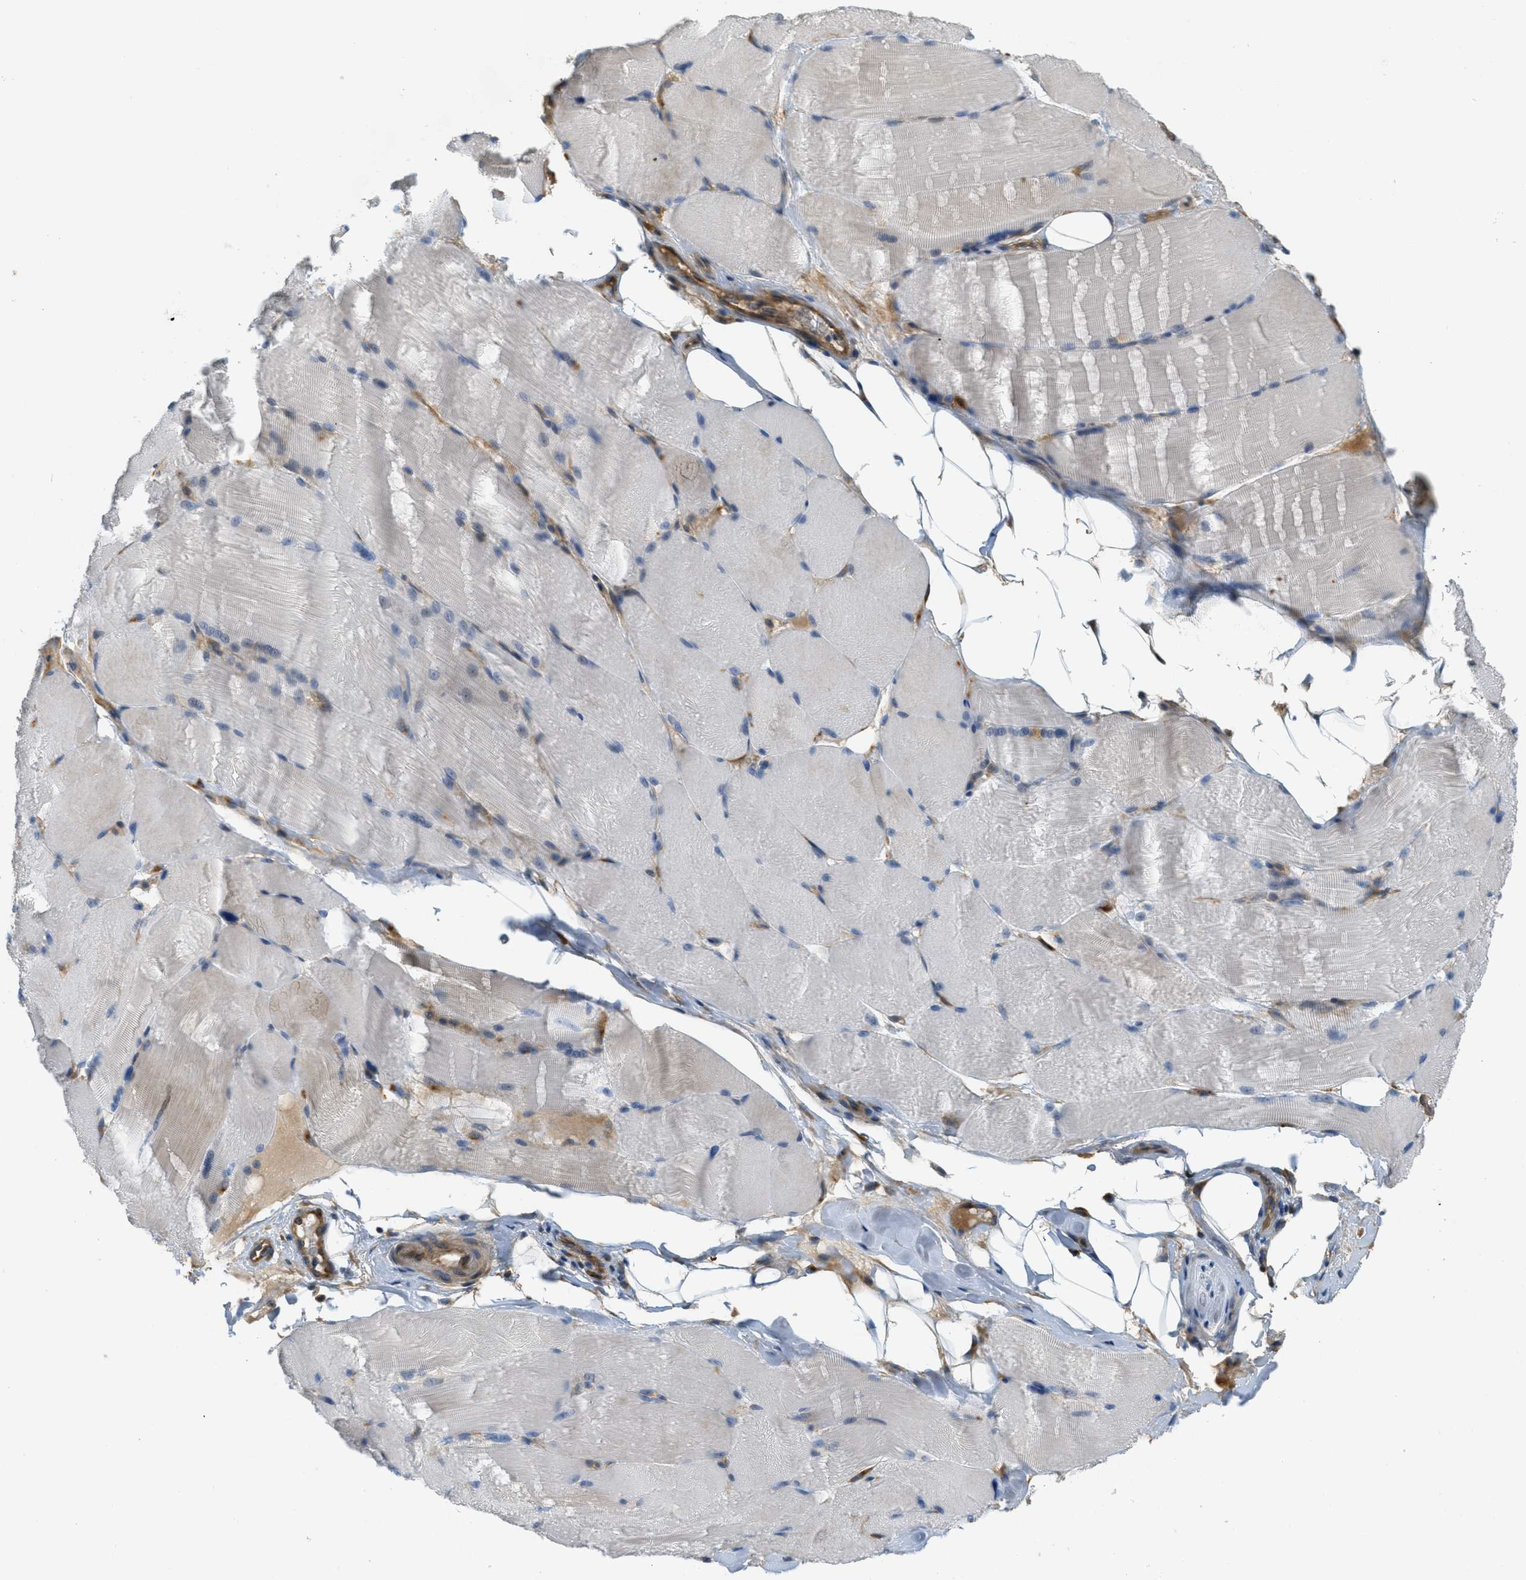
{"staining": {"intensity": "weak", "quantity": "<25%", "location": "cytoplasmic/membranous"}, "tissue": "skeletal muscle", "cell_type": "Myocytes", "image_type": "normal", "snomed": [{"axis": "morphology", "description": "Normal tissue, NOS"}, {"axis": "topography", "description": "Skin"}, {"axis": "topography", "description": "Skeletal muscle"}], "caption": "IHC of benign human skeletal muscle displays no staining in myocytes. (DAB (3,3'-diaminobenzidine) immunohistochemistry visualized using brightfield microscopy, high magnification).", "gene": "ADCY5", "patient": {"sex": "male", "age": 83}}